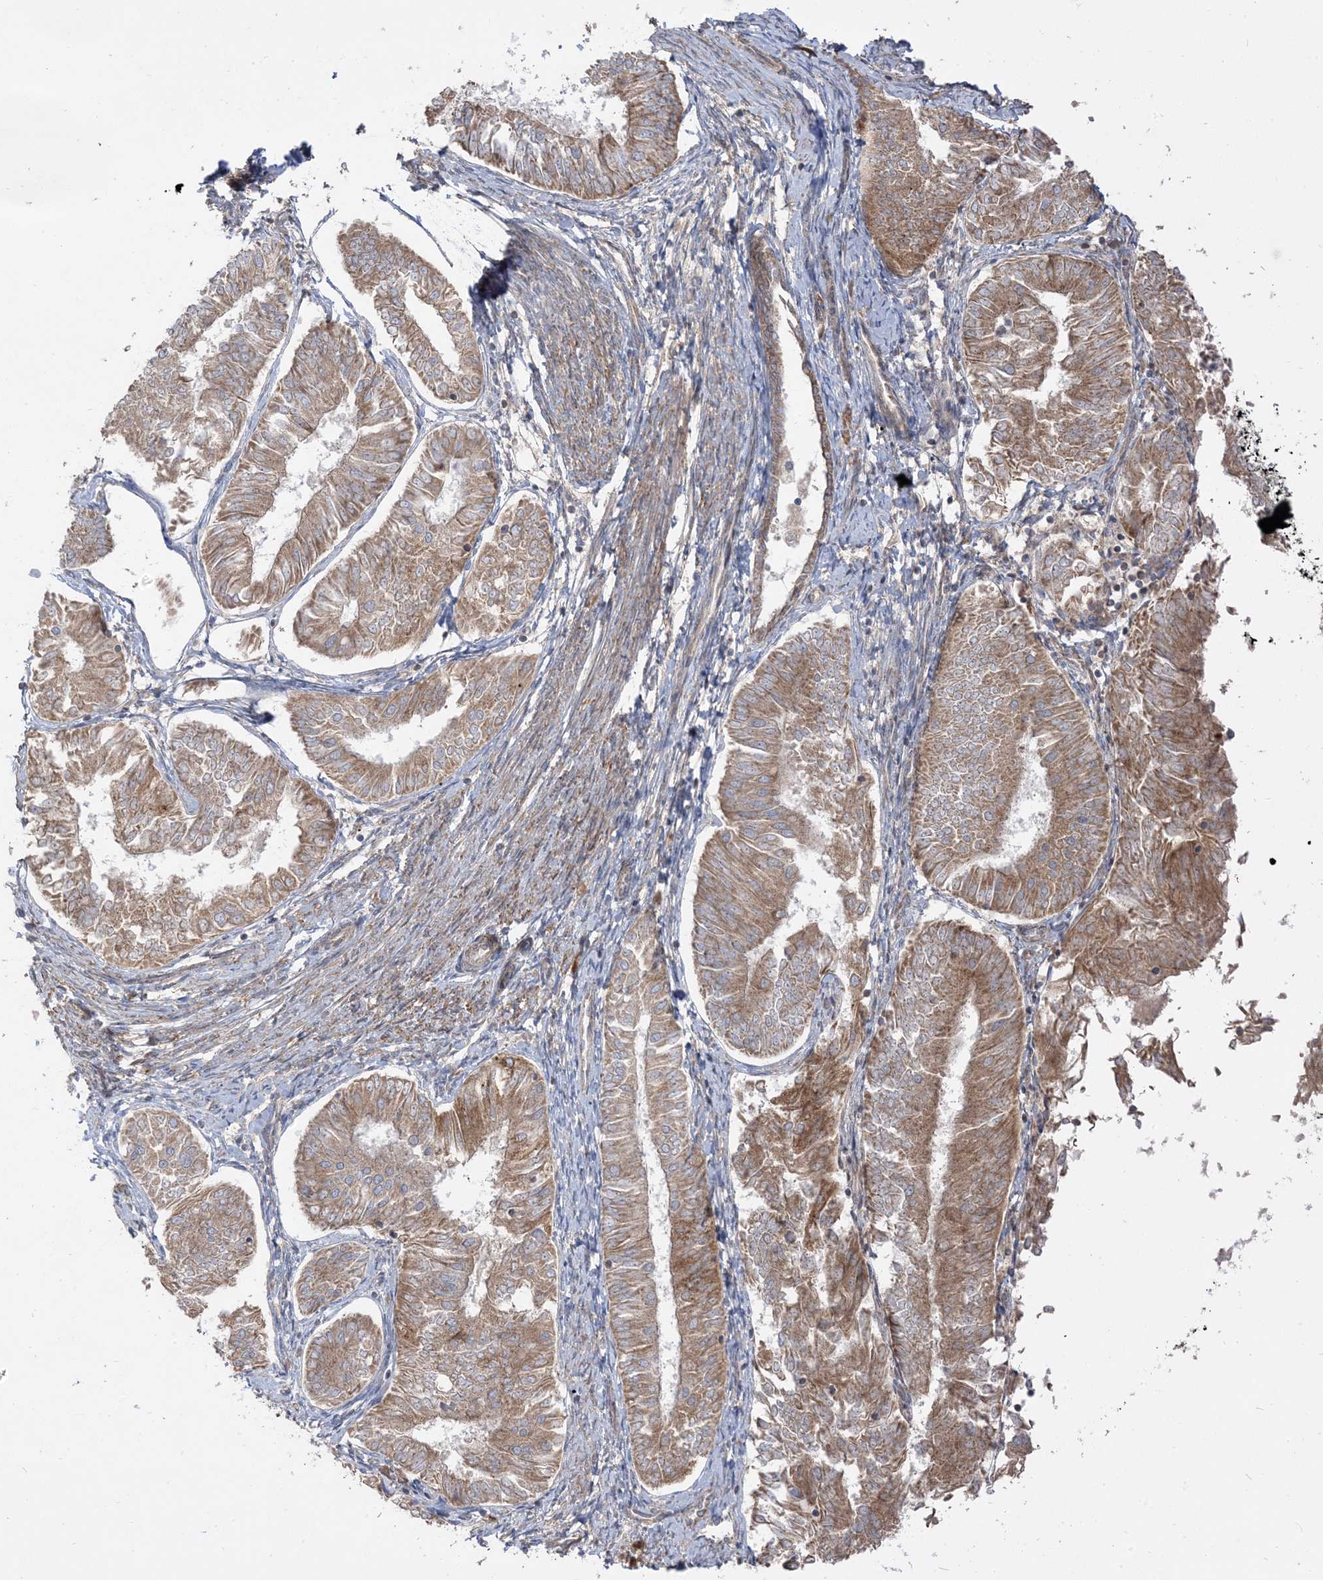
{"staining": {"intensity": "moderate", "quantity": ">75%", "location": "cytoplasmic/membranous"}, "tissue": "endometrial cancer", "cell_type": "Tumor cells", "image_type": "cancer", "snomed": [{"axis": "morphology", "description": "Adenocarcinoma, NOS"}, {"axis": "topography", "description": "Endometrium"}], "caption": "Protein staining reveals moderate cytoplasmic/membranous positivity in about >75% of tumor cells in adenocarcinoma (endometrial).", "gene": "AARS2", "patient": {"sex": "female", "age": 58}}